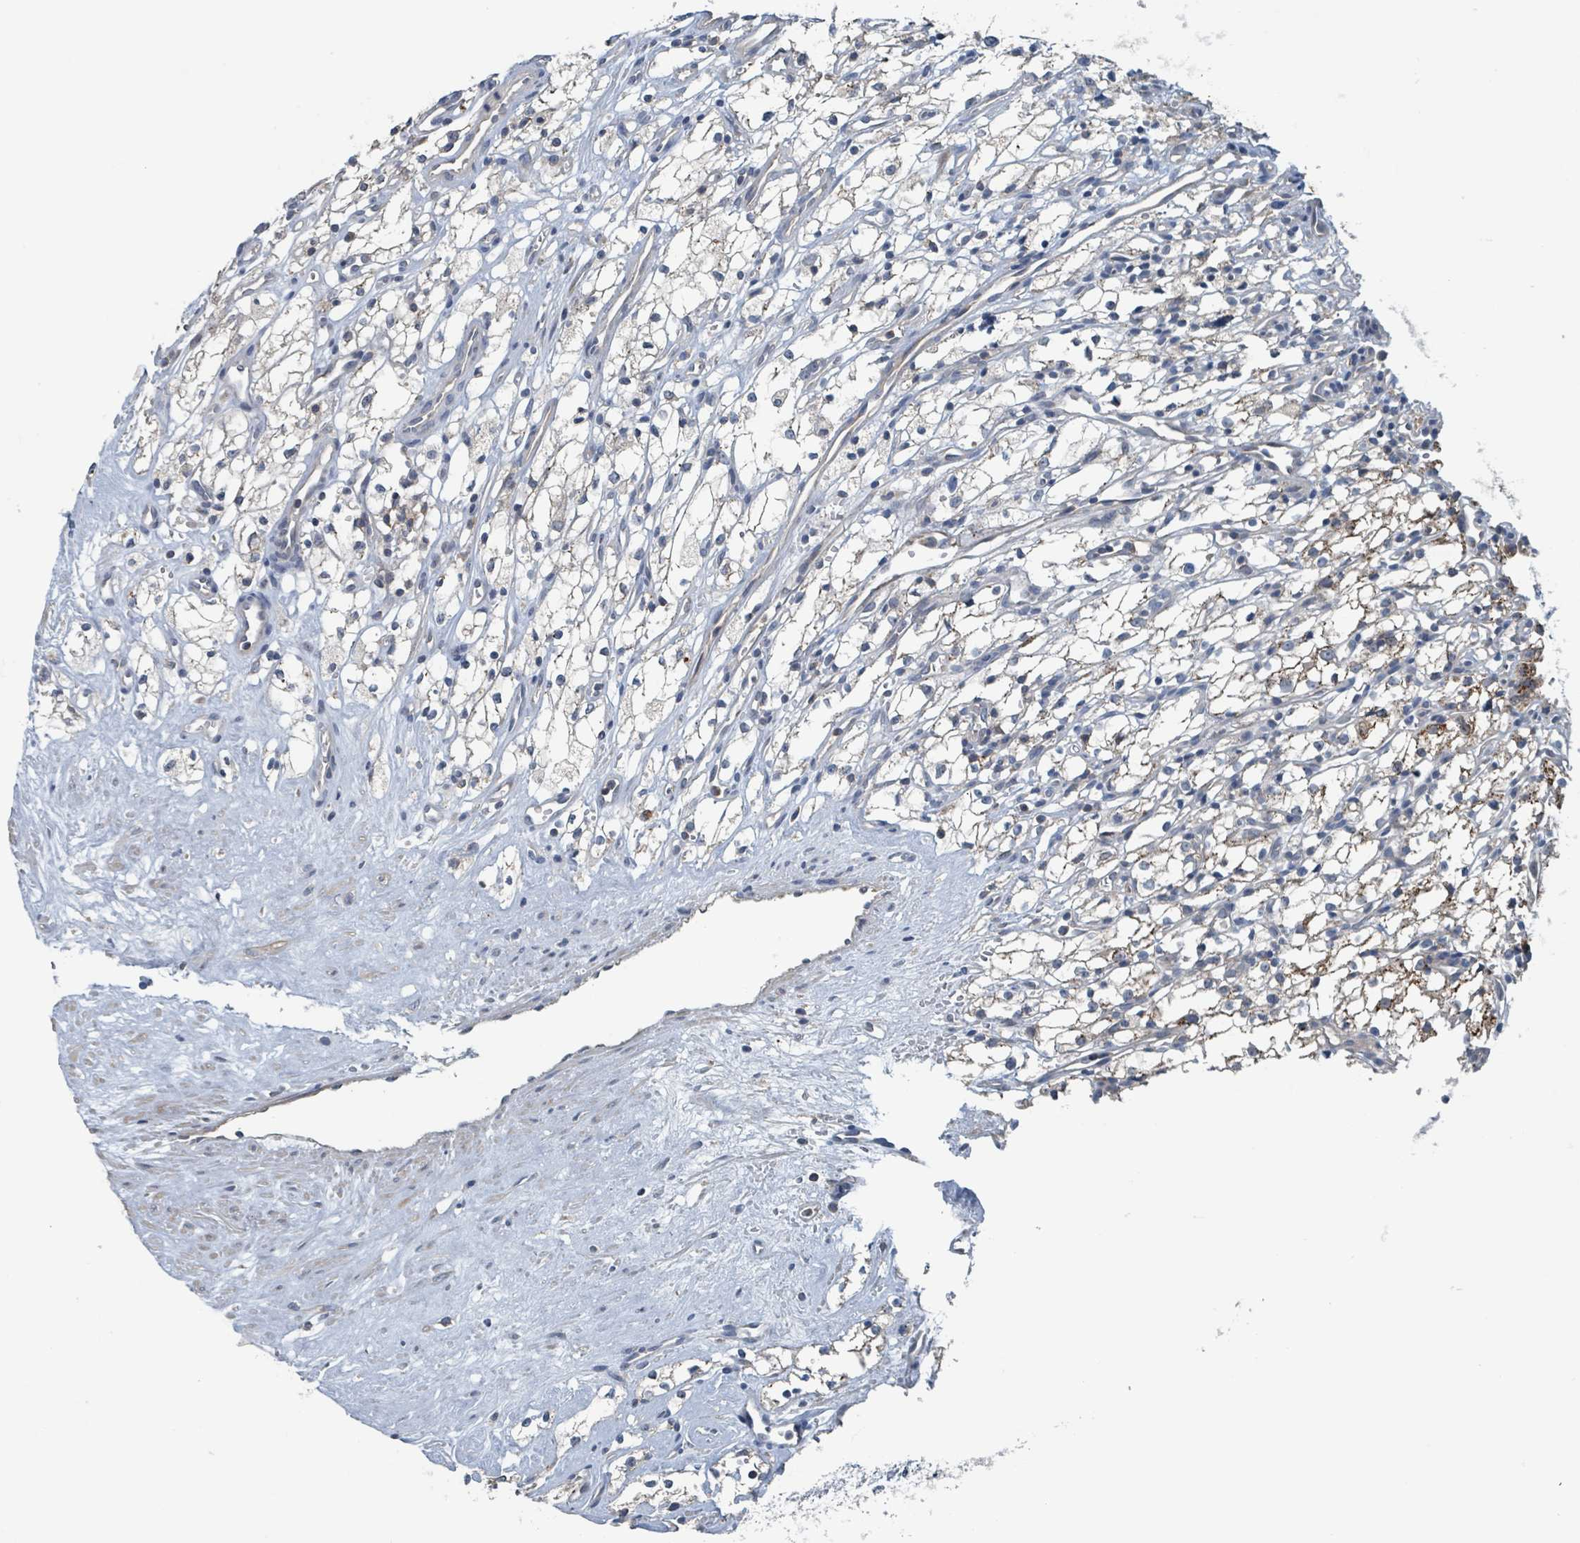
{"staining": {"intensity": "moderate", "quantity": "<25%", "location": "cytoplasmic/membranous"}, "tissue": "renal cancer", "cell_type": "Tumor cells", "image_type": "cancer", "snomed": [{"axis": "morphology", "description": "Adenocarcinoma, NOS"}, {"axis": "topography", "description": "Kidney"}], "caption": "Immunohistochemistry (IHC) histopathology image of renal adenocarcinoma stained for a protein (brown), which displays low levels of moderate cytoplasmic/membranous staining in approximately <25% of tumor cells.", "gene": "ACBD4", "patient": {"sex": "male", "age": 59}}